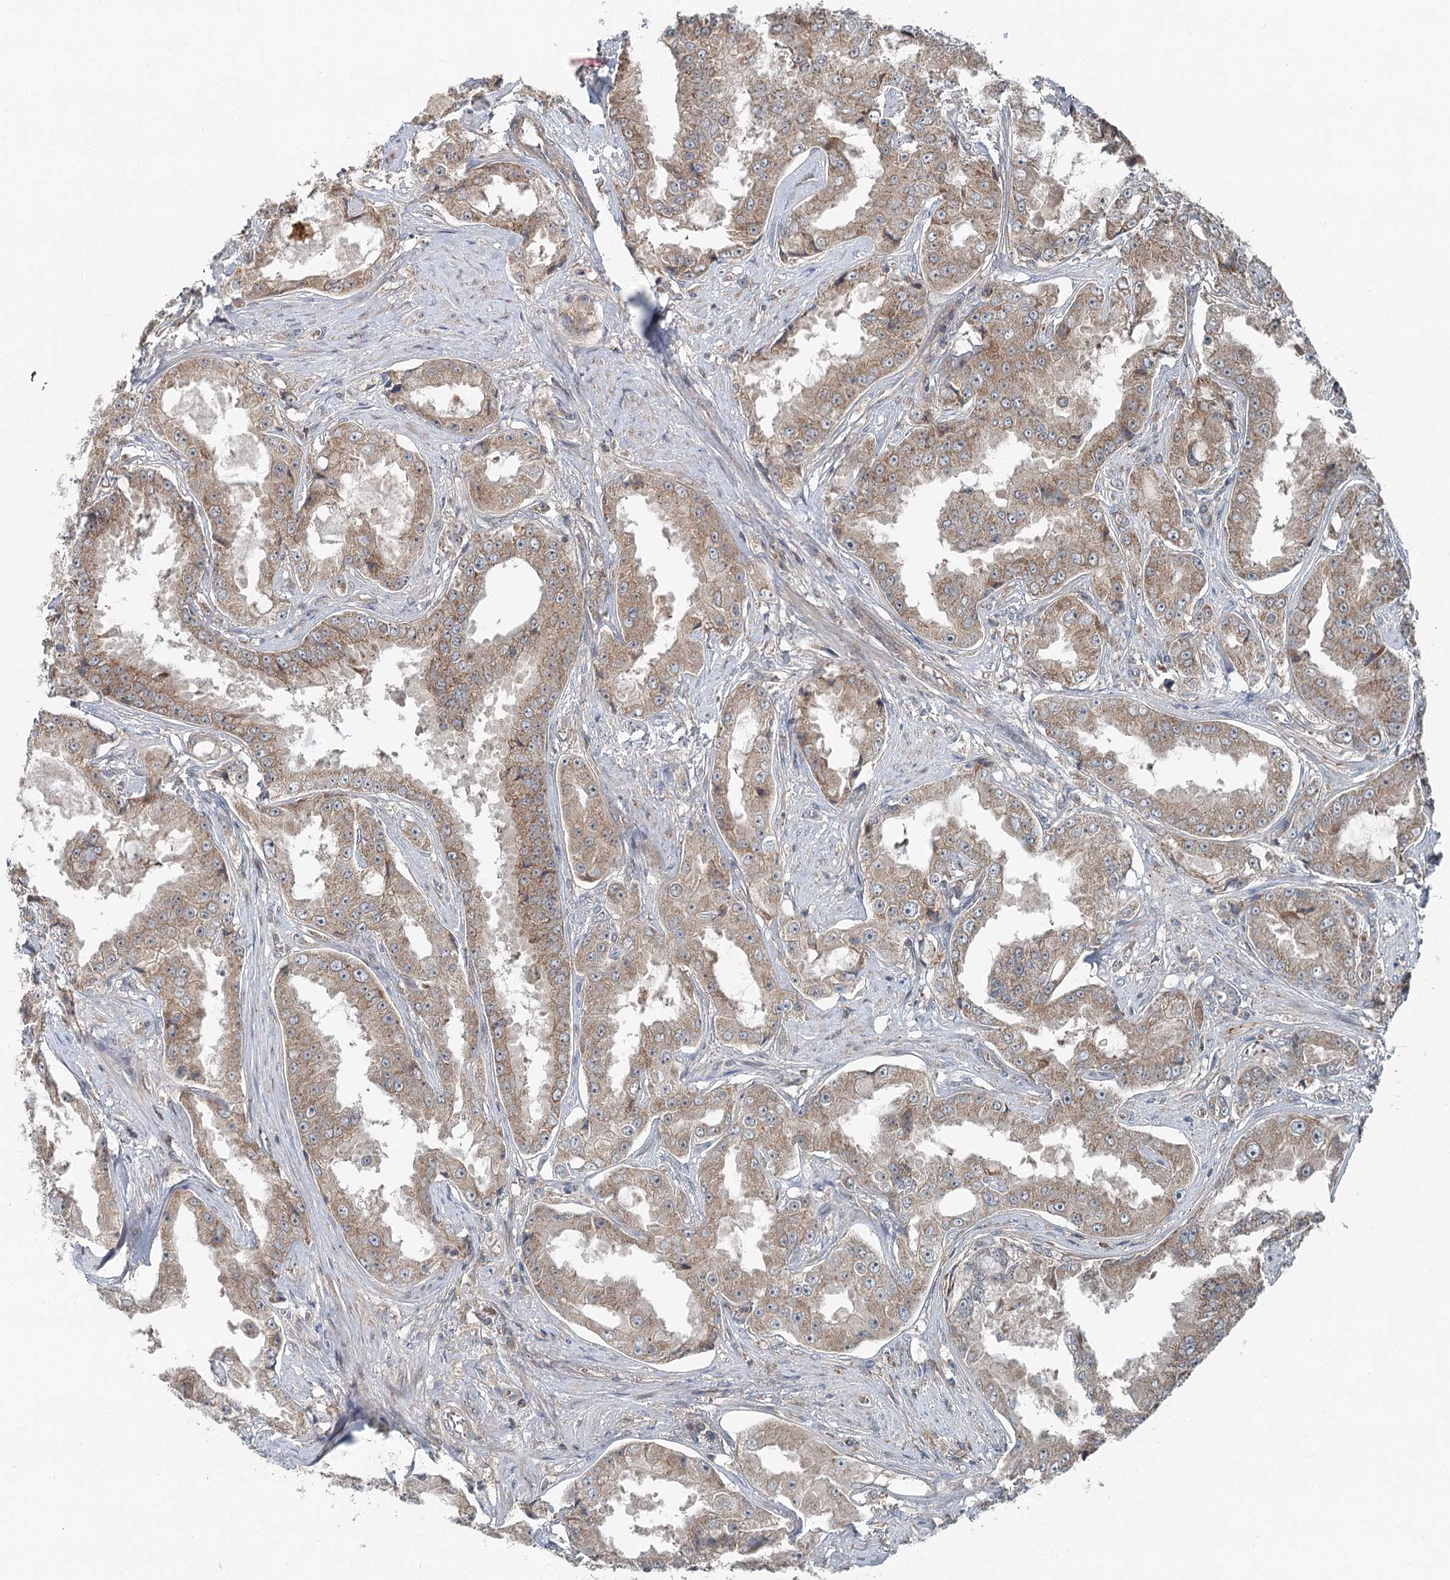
{"staining": {"intensity": "weak", "quantity": ">75%", "location": "cytoplasmic/membranous"}, "tissue": "prostate cancer", "cell_type": "Tumor cells", "image_type": "cancer", "snomed": [{"axis": "morphology", "description": "Adenocarcinoma, High grade"}, {"axis": "topography", "description": "Prostate"}], "caption": "Immunohistochemical staining of prostate cancer (adenocarcinoma (high-grade)) demonstrates low levels of weak cytoplasmic/membranous protein staining in about >75% of tumor cells. (DAB IHC, brown staining for protein, blue staining for nuclei).", "gene": "SKIC3", "patient": {"sex": "male", "age": 73}}